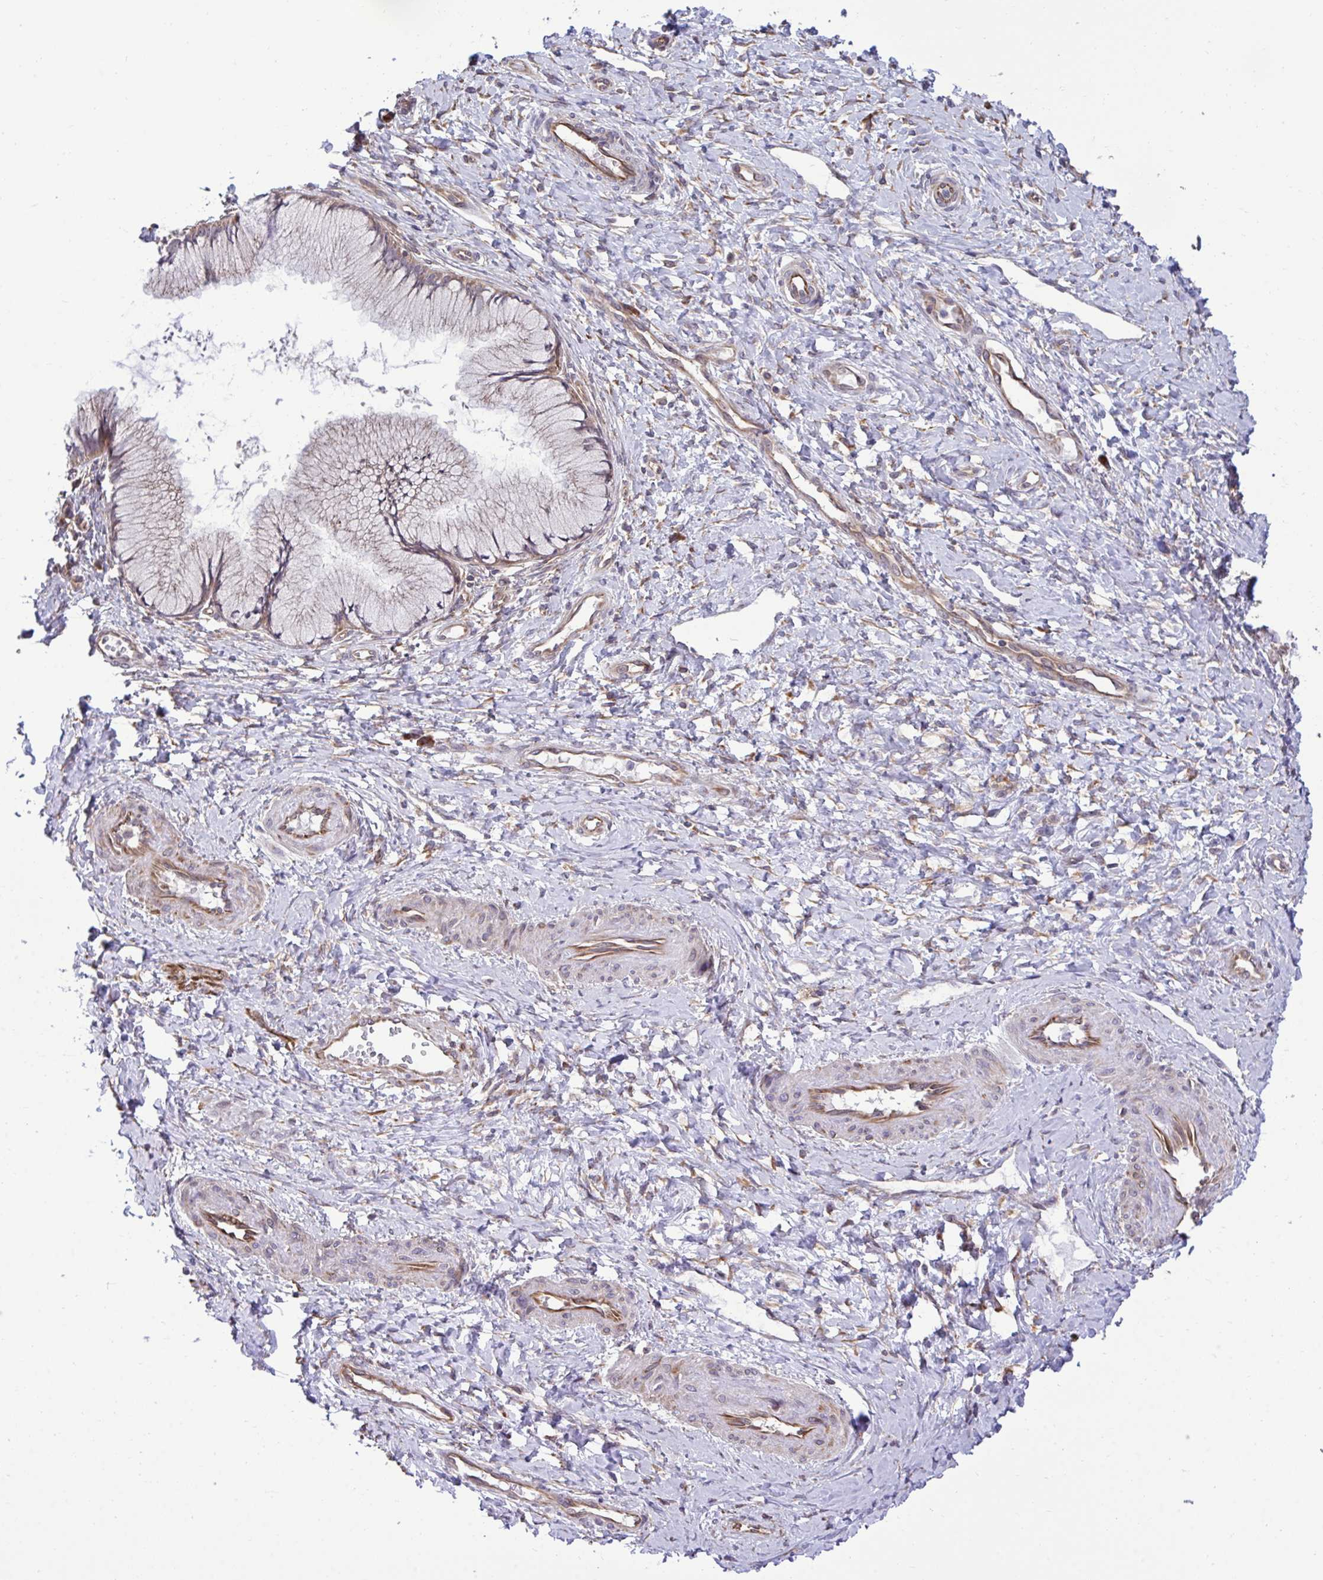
{"staining": {"intensity": "negative", "quantity": "none", "location": "none"}, "tissue": "cervix", "cell_type": "Glandular cells", "image_type": "normal", "snomed": [{"axis": "morphology", "description": "Normal tissue, NOS"}, {"axis": "topography", "description": "Cervix"}], "caption": "Immunohistochemical staining of benign human cervix displays no significant expression in glandular cells.", "gene": "RPS15", "patient": {"sex": "female", "age": 37}}